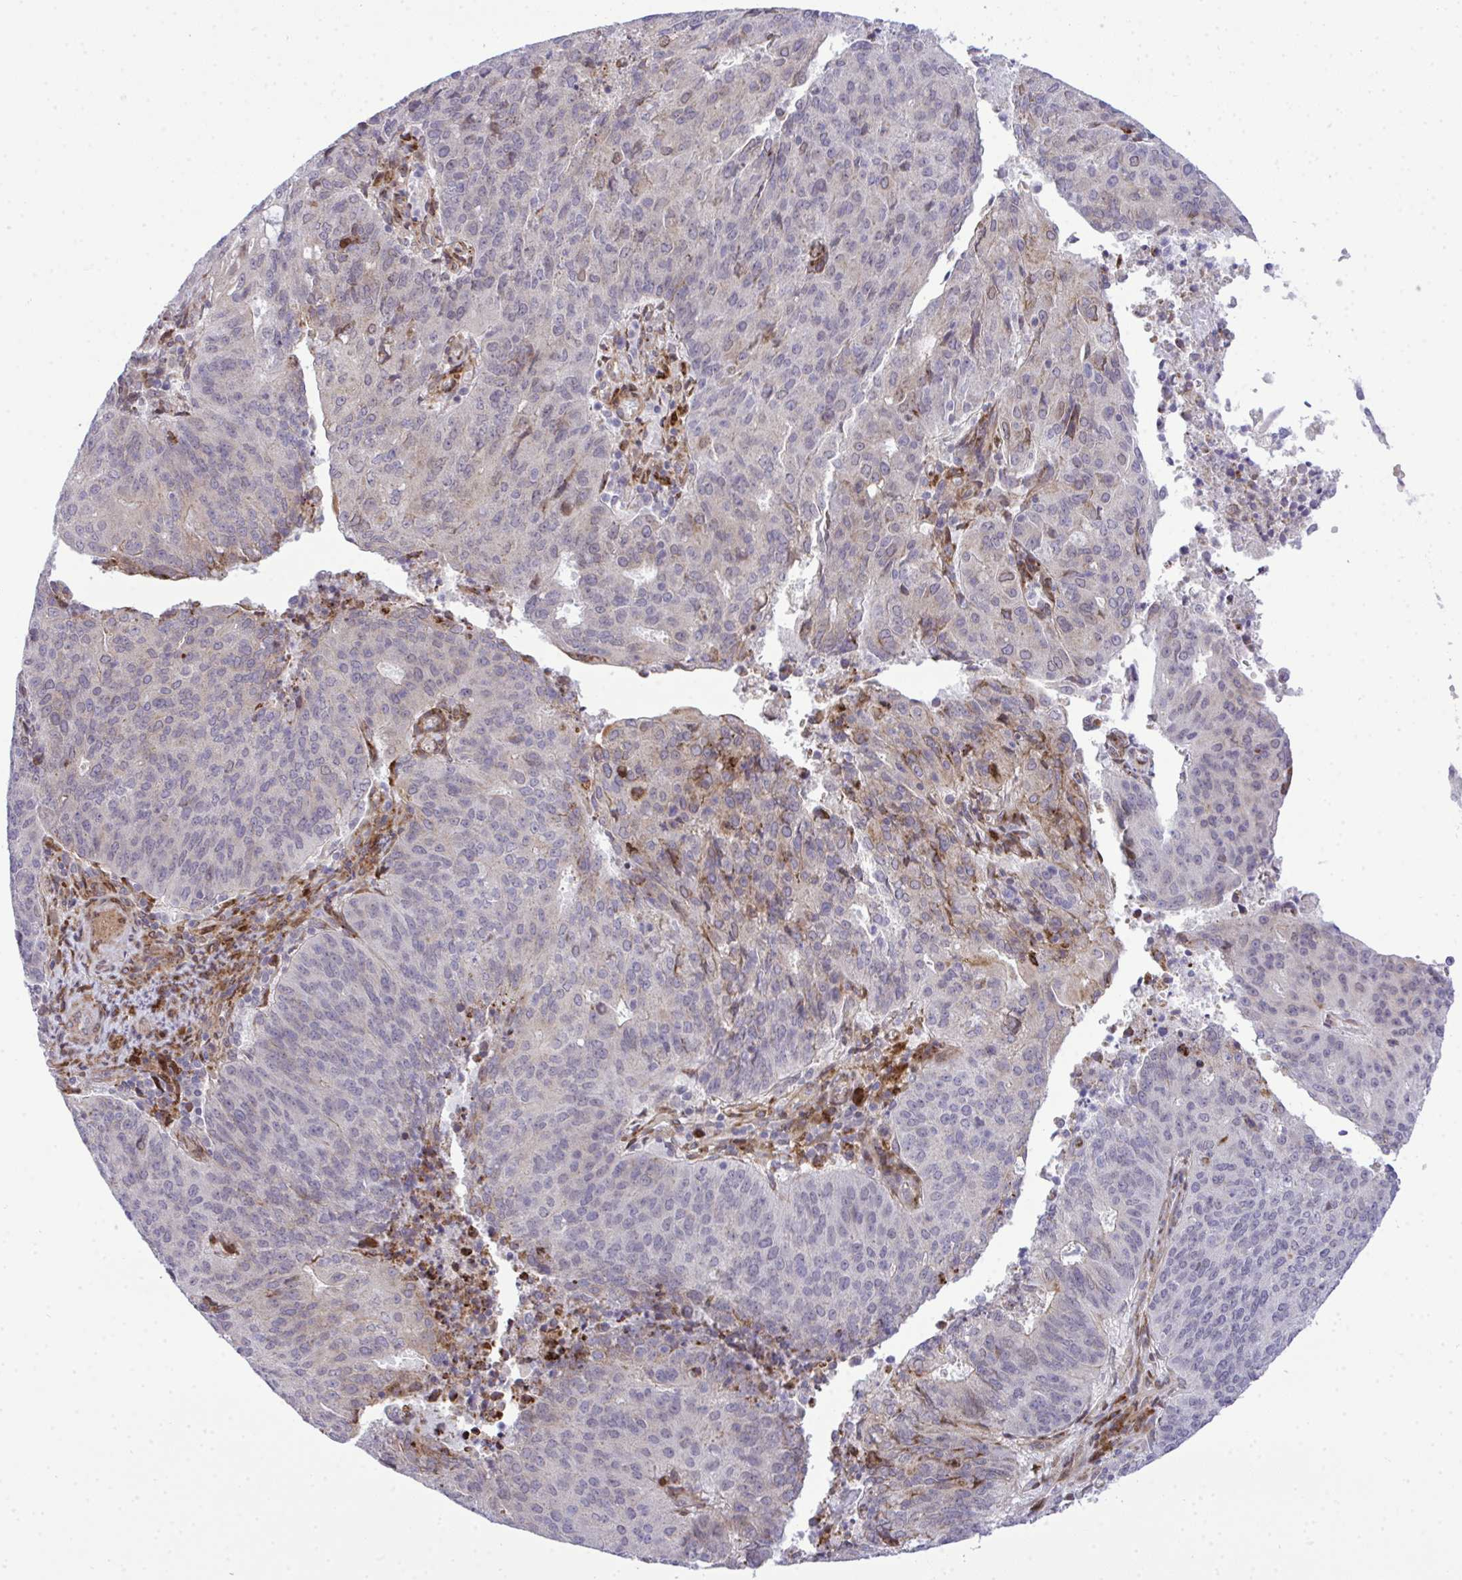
{"staining": {"intensity": "negative", "quantity": "none", "location": "none"}, "tissue": "endometrial cancer", "cell_type": "Tumor cells", "image_type": "cancer", "snomed": [{"axis": "morphology", "description": "Adenocarcinoma, NOS"}, {"axis": "topography", "description": "Endometrium"}], "caption": "Endometrial cancer (adenocarcinoma) stained for a protein using immunohistochemistry (IHC) displays no positivity tumor cells.", "gene": "CASTOR2", "patient": {"sex": "female", "age": 82}}